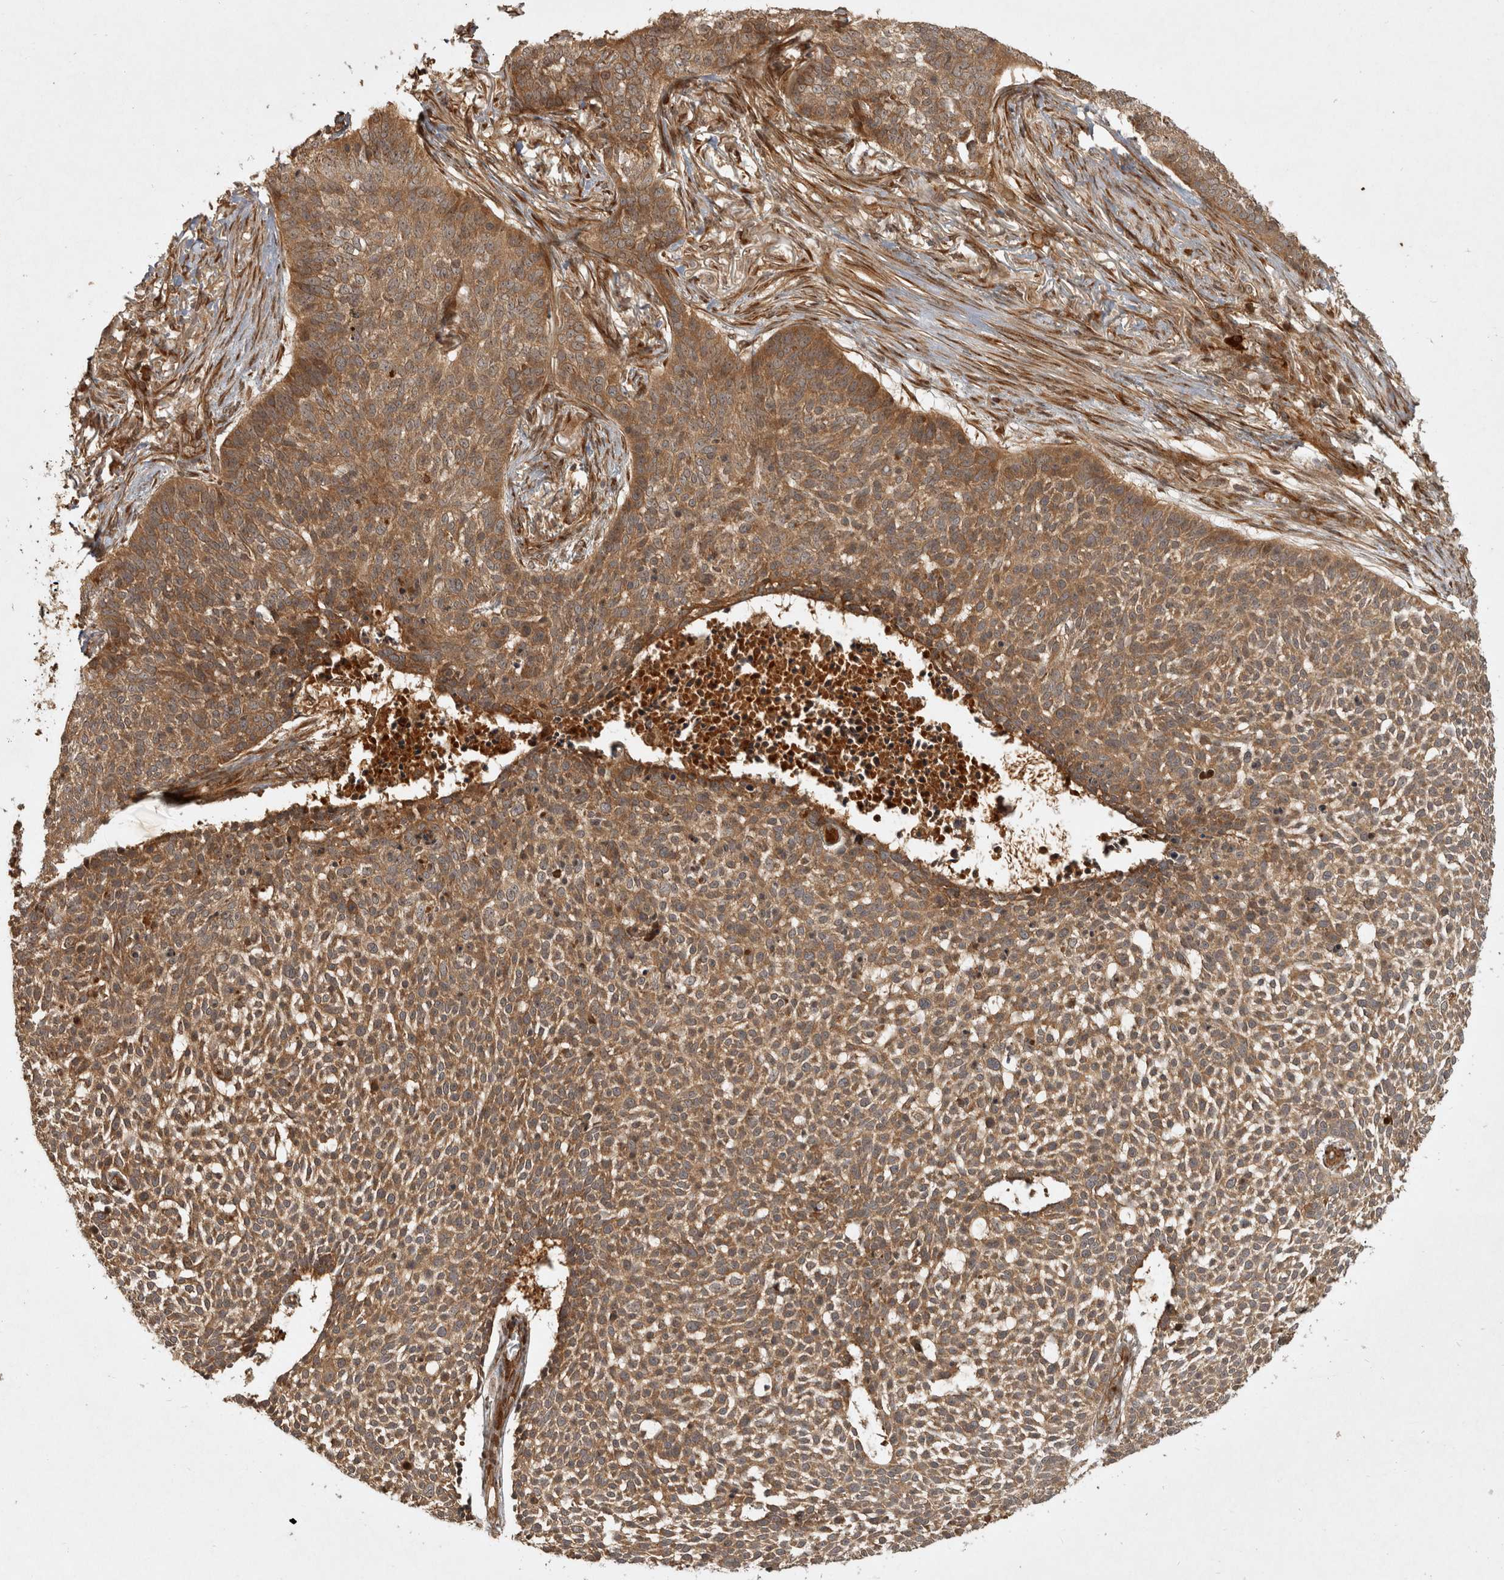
{"staining": {"intensity": "moderate", "quantity": ">75%", "location": "cytoplasmic/membranous"}, "tissue": "skin cancer", "cell_type": "Tumor cells", "image_type": "cancer", "snomed": [{"axis": "morphology", "description": "Basal cell carcinoma"}, {"axis": "topography", "description": "Skin"}], "caption": "Skin cancer (basal cell carcinoma) tissue displays moderate cytoplasmic/membranous expression in about >75% of tumor cells, visualized by immunohistochemistry.", "gene": "CAMSAP2", "patient": {"sex": "male", "age": 85}}